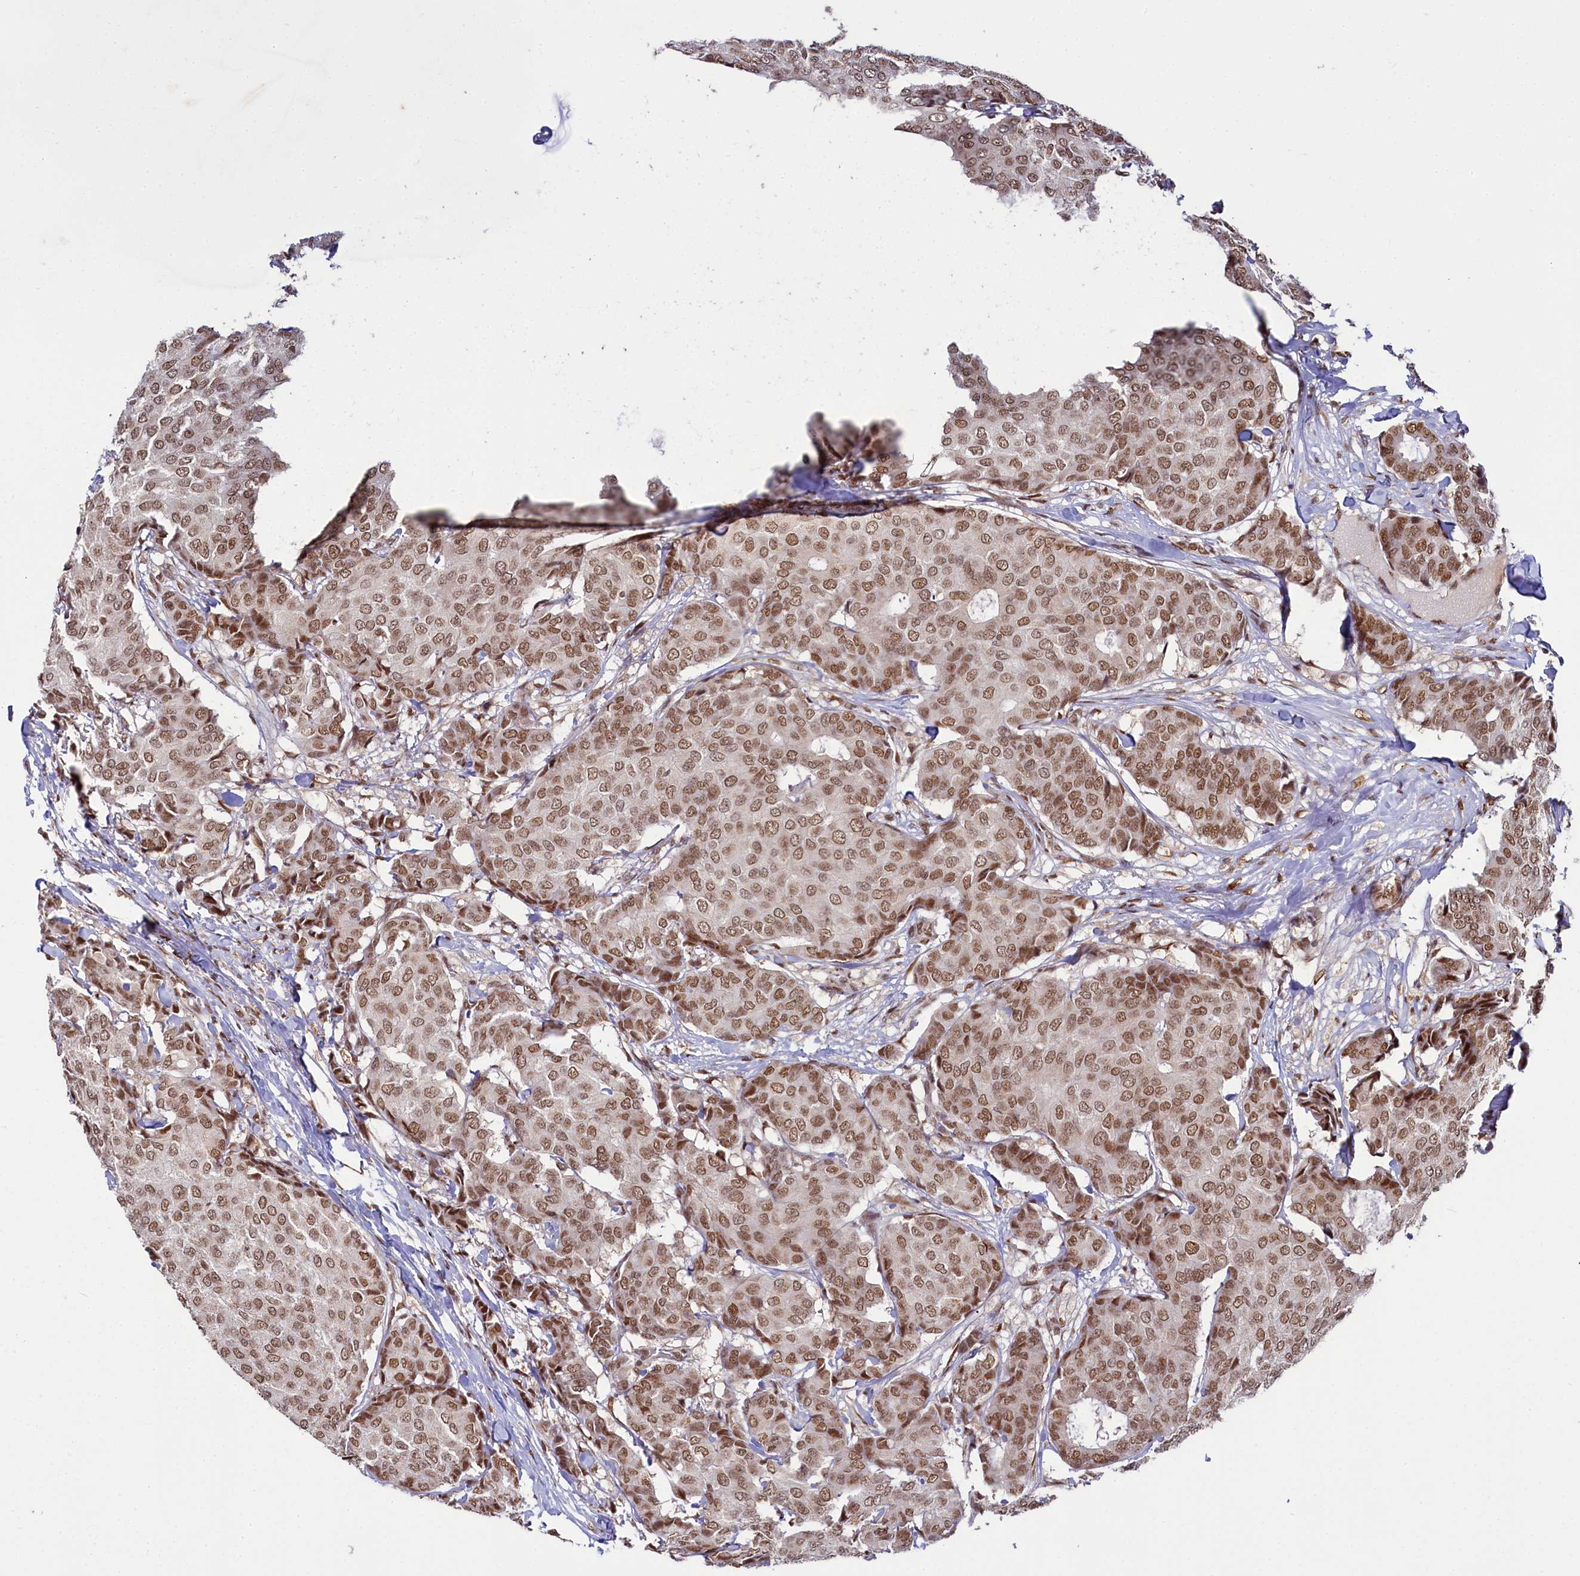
{"staining": {"intensity": "moderate", "quantity": ">75%", "location": "nuclear"}, "tissue": "breast cancer", "cell_type": "Tumor cells", "image_type": "cancer", "snomed": [{"axis": "morphology", "description": "Duct carcinoma"}, {"axis": "topography", "description": "Breast"}], "caption": "IHC of breast cancer exhibits medium levels of moderate nuclear expression in approximately >75% of tumor cells.", "gene": "PPHLN1", "patient": {"sex": "female", "age": 75}}